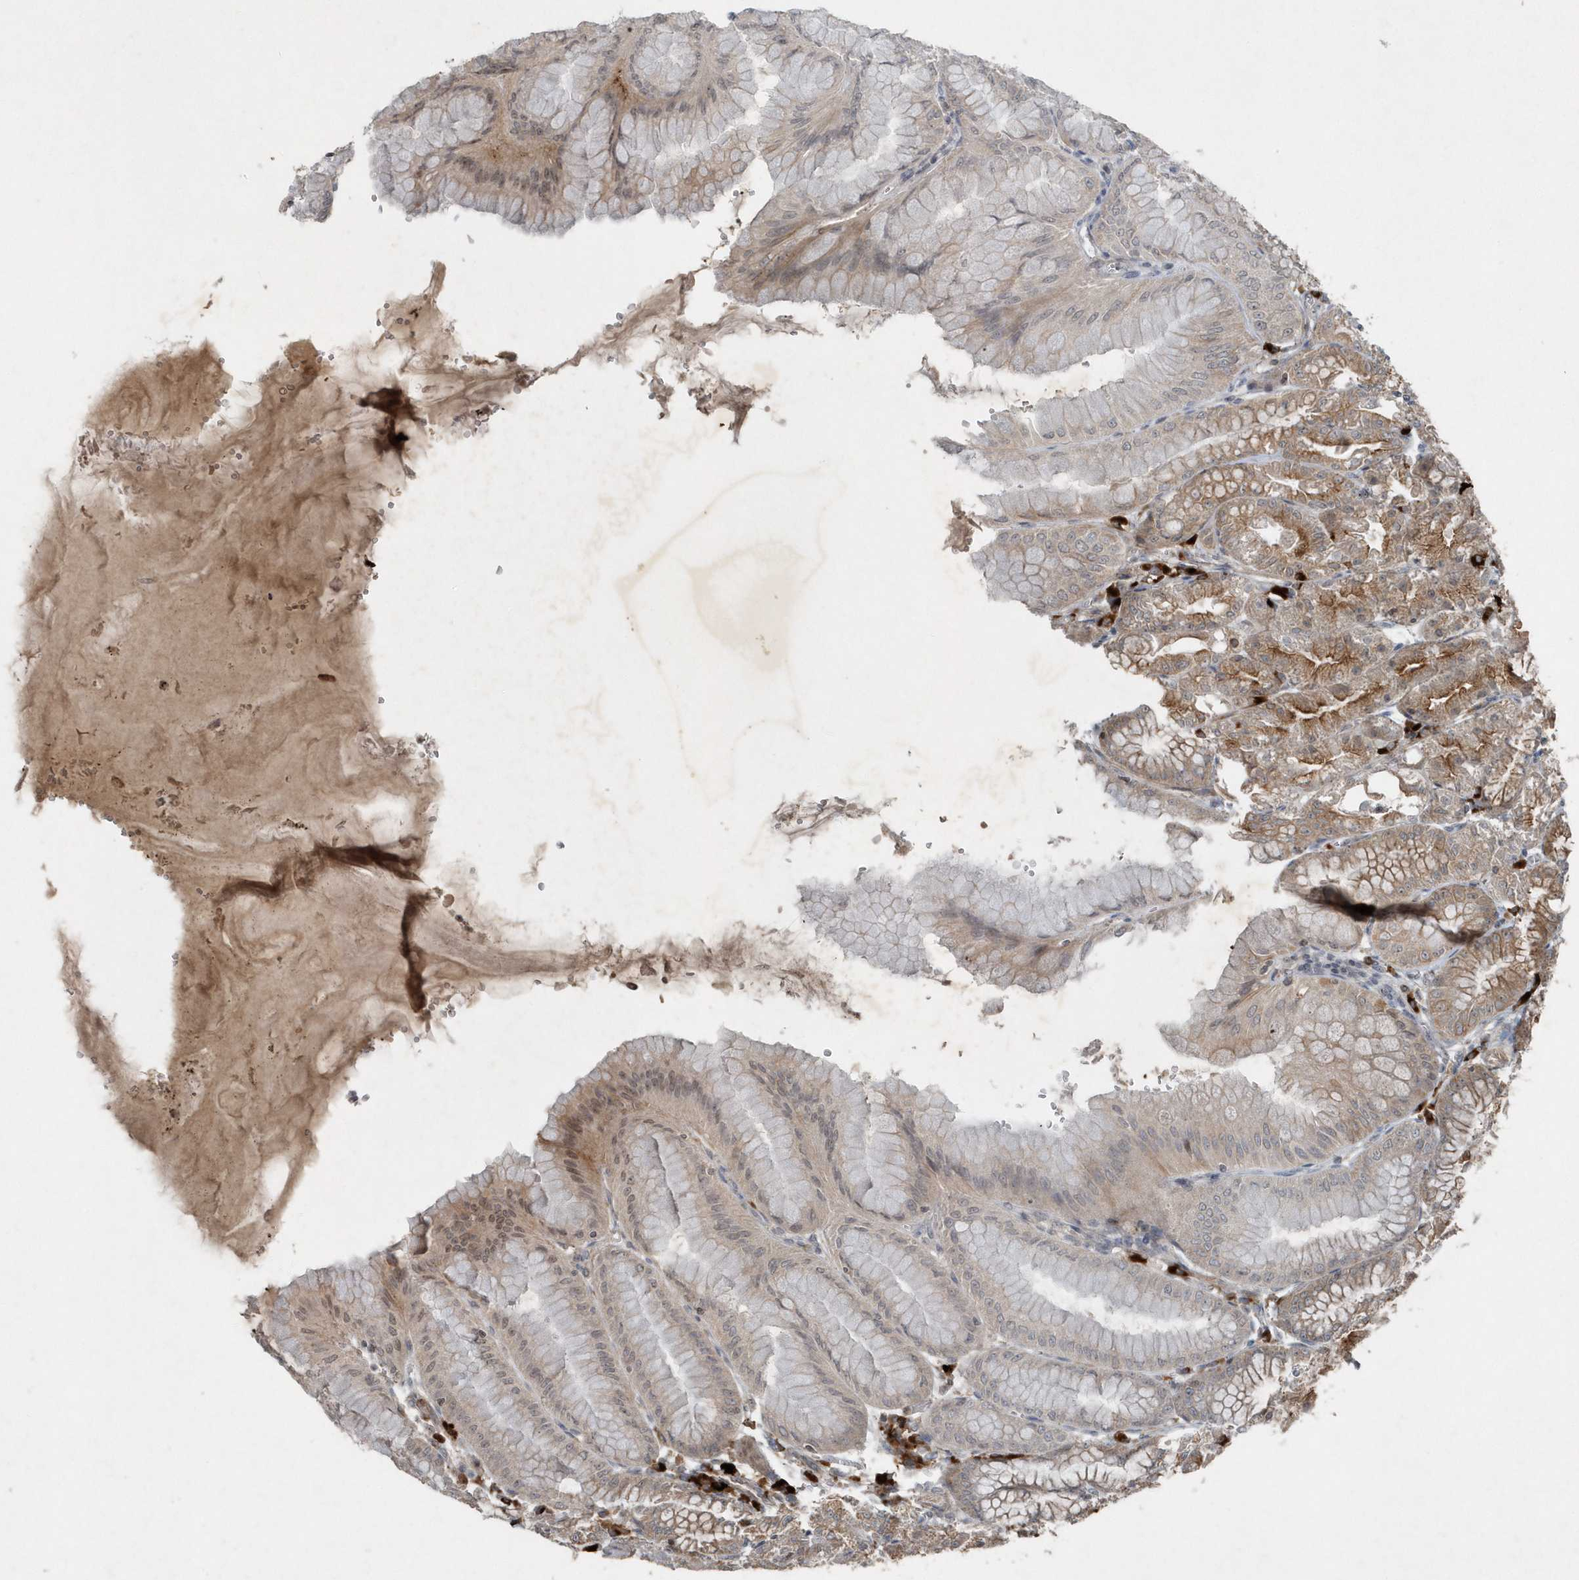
{"staining": {"intensity": "moderate", "quantity": "25%-75%", "location": "cytoplasmic/membranous,nuclear"}, "tissue": "stomach", "cell_type": "Glandular cells", "image_type": "normal", "snomed": [{"axis": "morphology", "description": "Normal tissue, NOS"}, {"axis": "topography", "description": "Stomach, lower"}], "caption": "A photomicrograph of human stomach stained for a protein exhibits moderate cytoplasmic/membranous,nuclear brown staining in glandular cells. (Brightfield microscopy of DAB IHC at high magnification).", "gene": "QTRT2", "patient": {"sex": "male", "age": 71}}